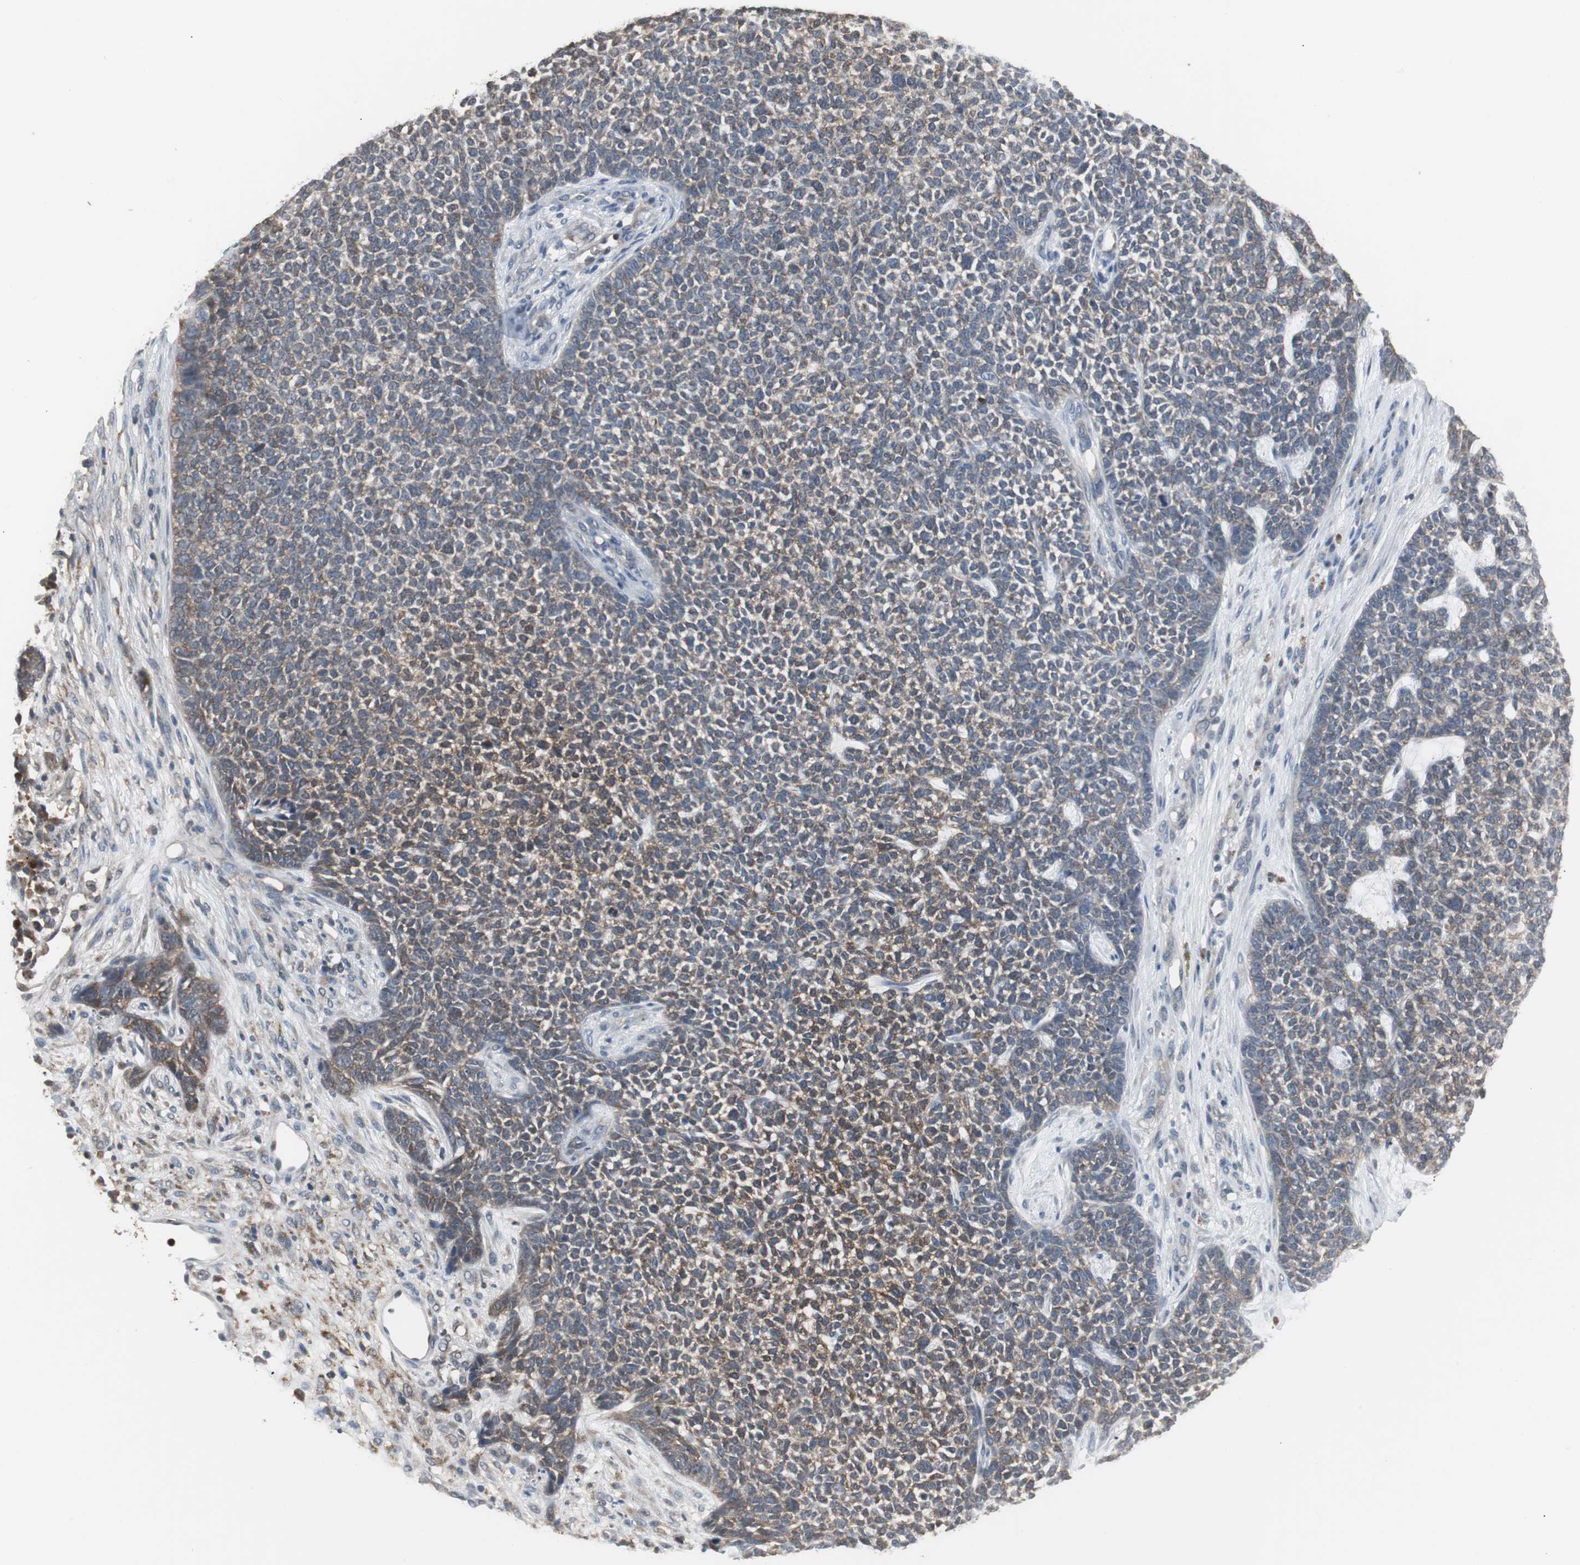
{"staining": {"intensity": "moderate", "quantity": ">75%", "location": "cytoplasmic/membranous"}, "tissue": "skin cancer", "cell_type": "Tumor cells", "image_type": "cancer", "snomed": [{"axis": "morphology", "description": "Basal cell carcinoma"}, {"axis": "topography", "description": "Skin"}], "caption": "Immunohistochemistry (IHC) staining of skin basal cell carcinoma, which demonstrates medium levels of moderate cytoplasmic/membranous staining in approximately >75% of tumor cells indicating moderate cytoplasmic/membranous protein expression. The staining was performed using DAB (brown) for protein detection and nuclei were counterstained in hematoxylin (blue).", "gene": "ZSCAN22", "patient": {"sex": "female", "age": 84}}